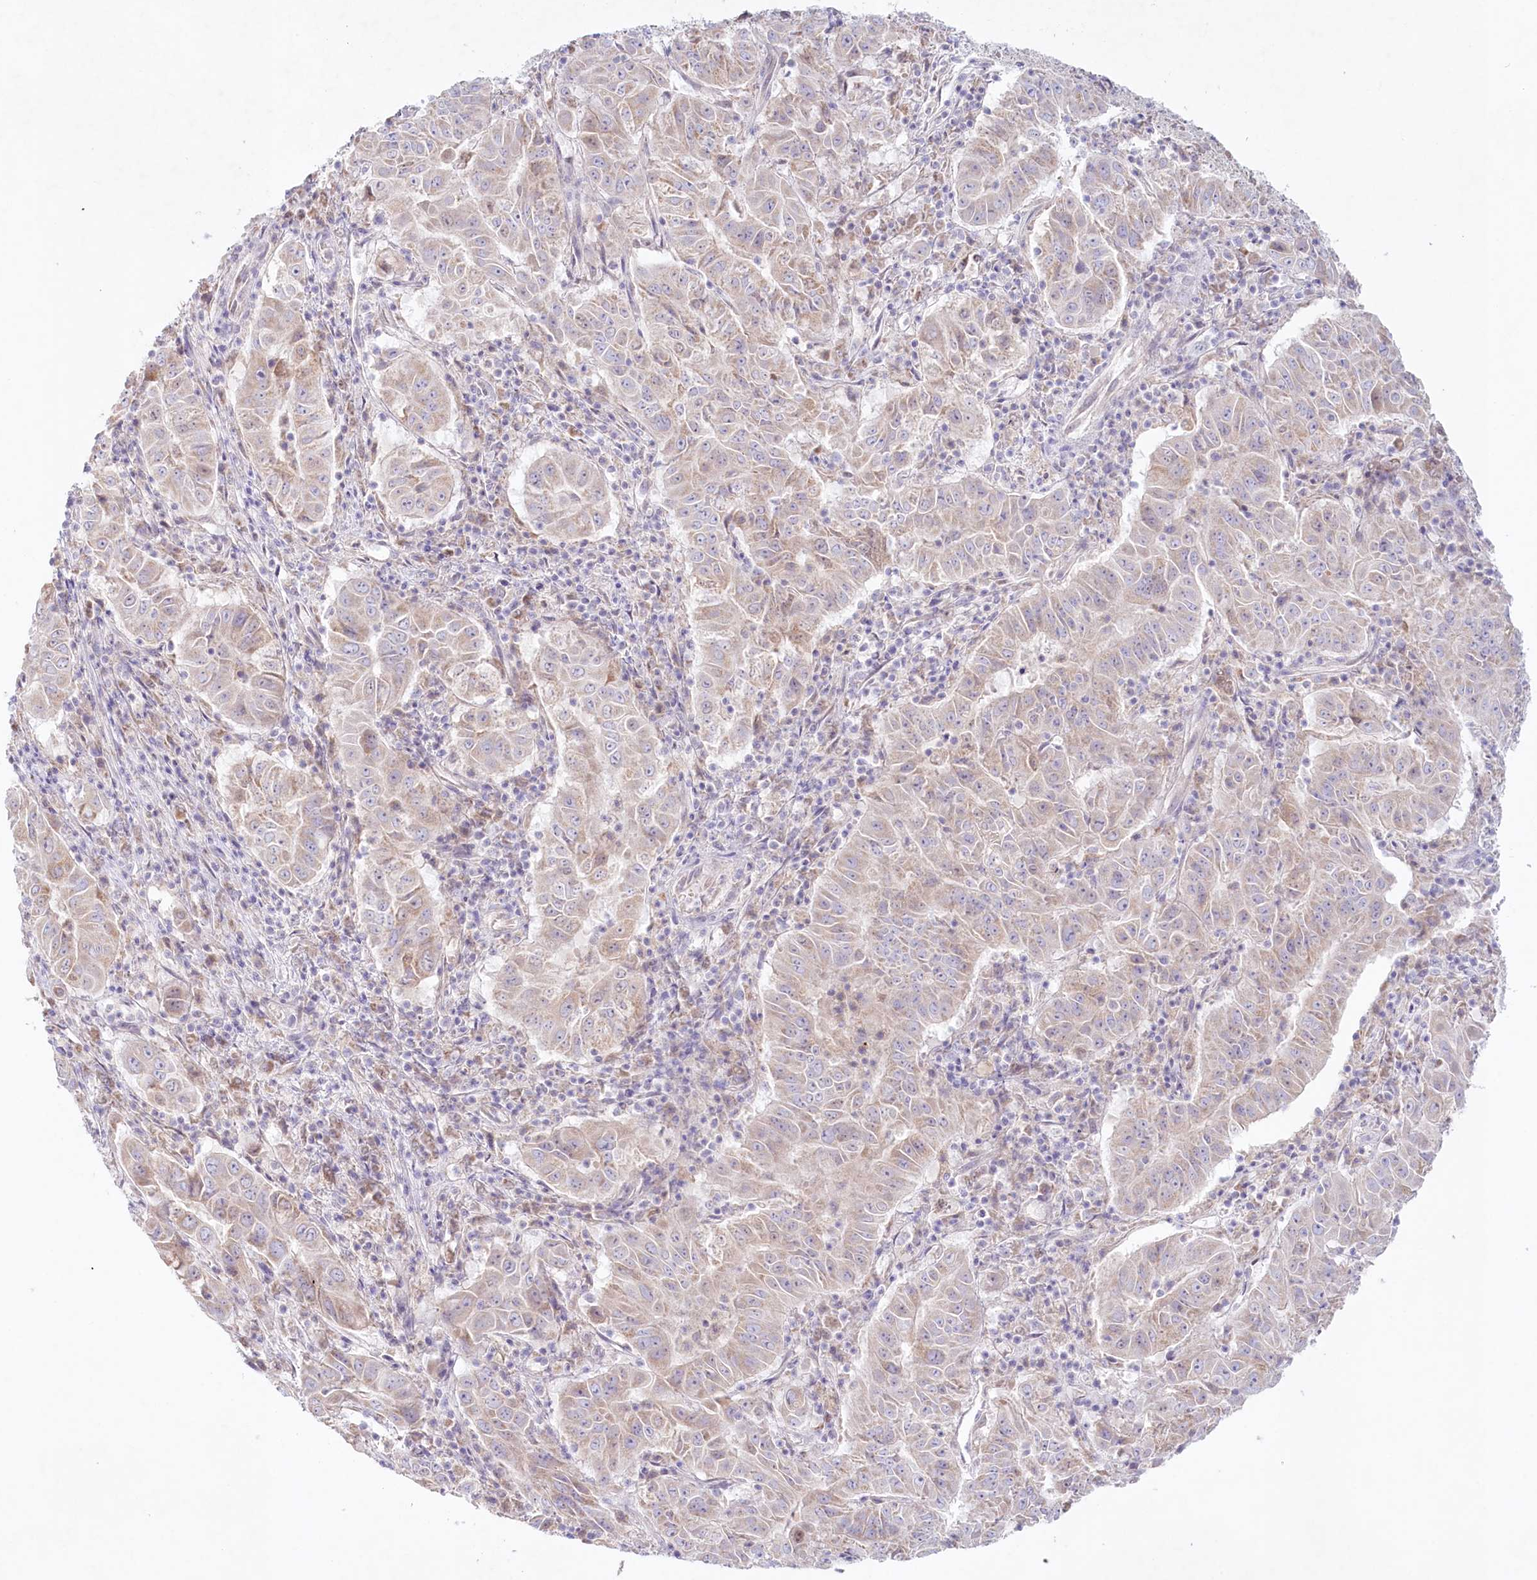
{"staining": {"intensity": "weak", "quantity": ">75%", "location": "cytoplasmic/membranous"}, "tissue": "pancreatic cancer", "cell_type": "Tumor cells", "image_type": "cancer", "snomed": [{"axis": "morphology", "description": "Adenocarcinoma, NOS"}, {"axis": "topography", "description": "Pancreas"}], "caption": "Weak cytoplasmic/membranous expression for a protein is present in about >75% of tumor cells of pancreatic adenocarcinoma using immunohistochemistry (IHC).", "gene": "PSAPL1", "patient": {"sex": "male", "age": 63}}